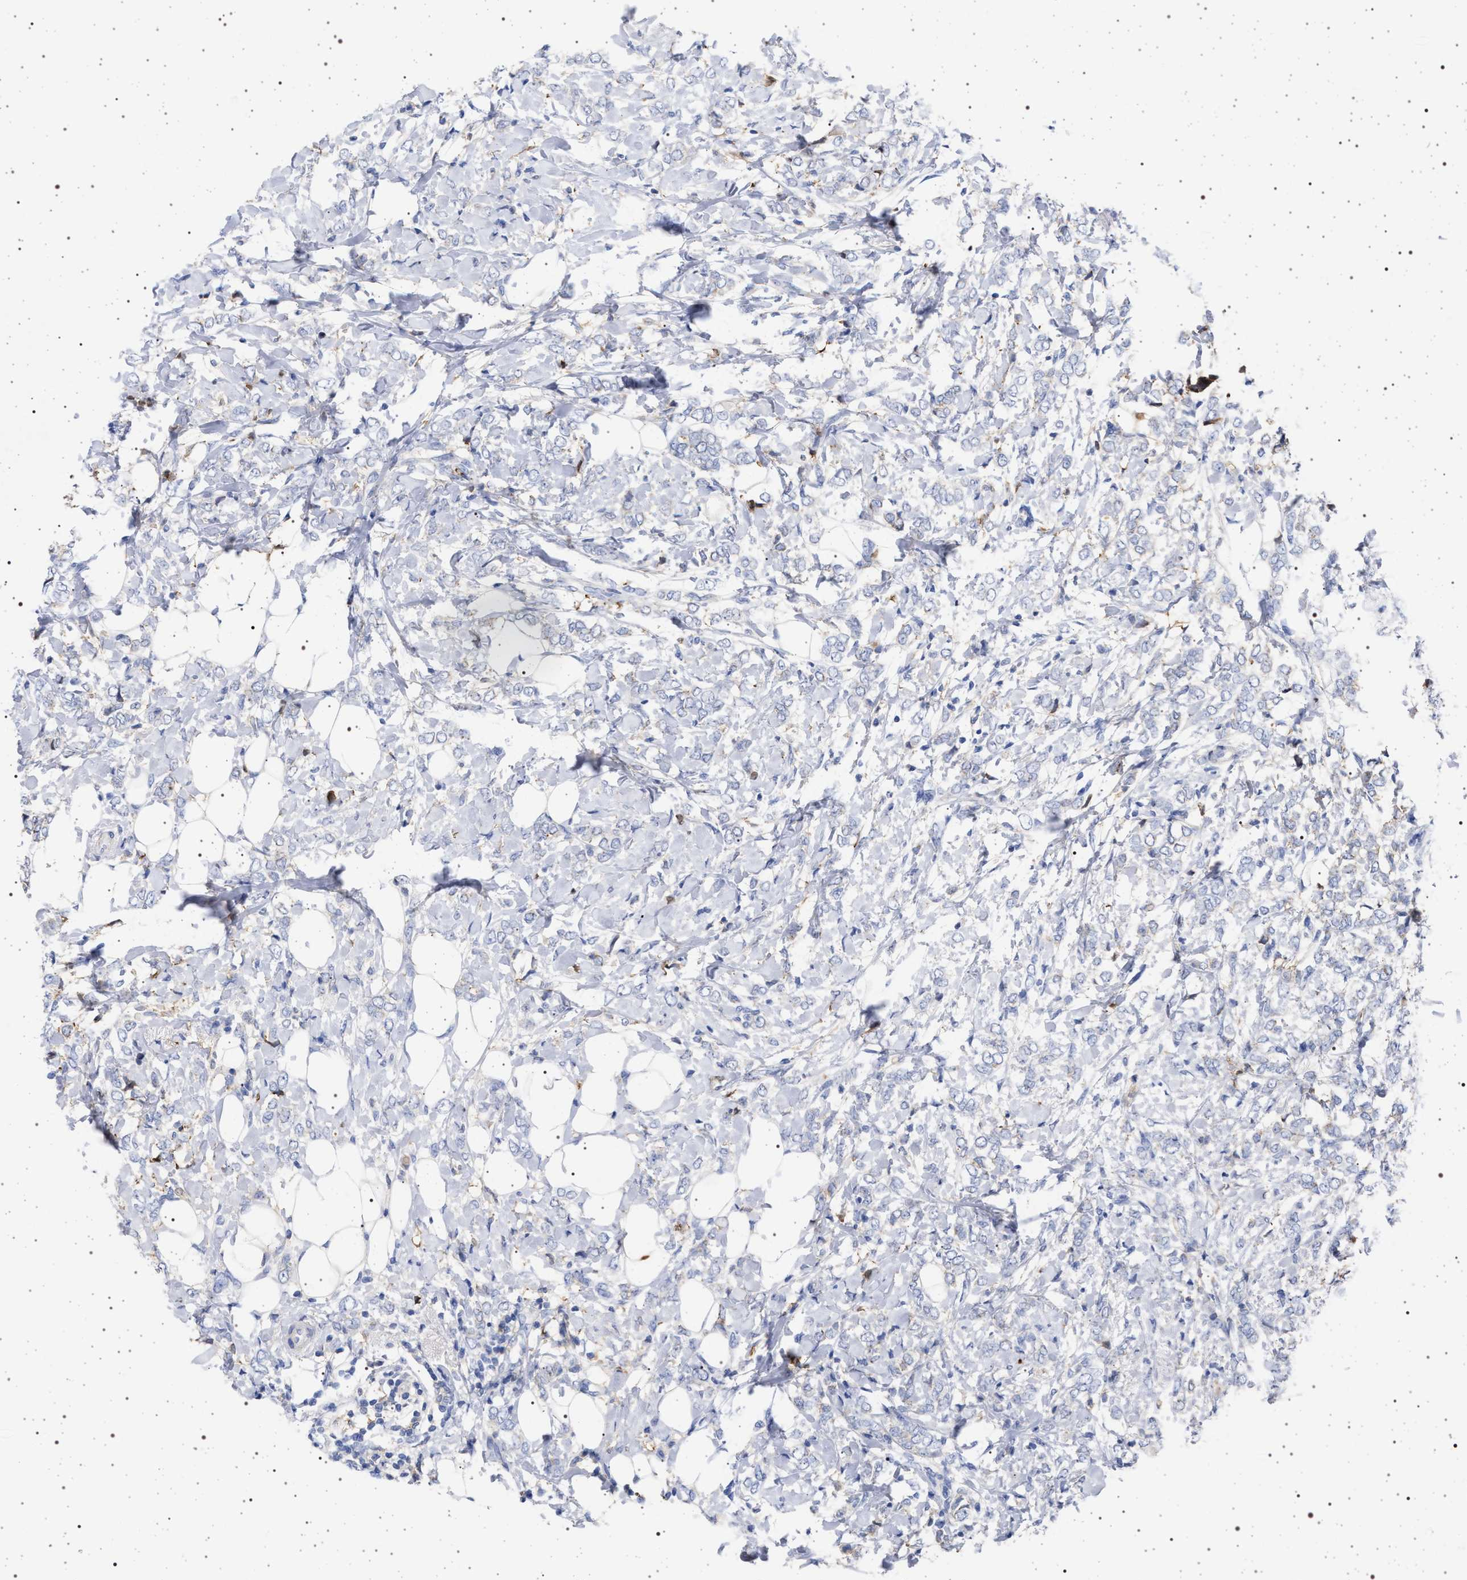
{"staining": {"intensity": "negative", "quantity": "none", "location": "none"}, "tissue": "breast cancer", "cell_type": "Tumor cells", "image_type": "cancer", "snomed": [{"axis": "morphology", "description": "Normal tissue, NOS"}, {"axis": "morphology", "description": "Lobular carcinoma"}, {"axis": "topography", "description": "Breast"}], "caption": "A histopathology image of human breast cancer is negative for staining in tumor cells.", "gene": "PLG", "patient": {"sex": "female", "age": 47}}